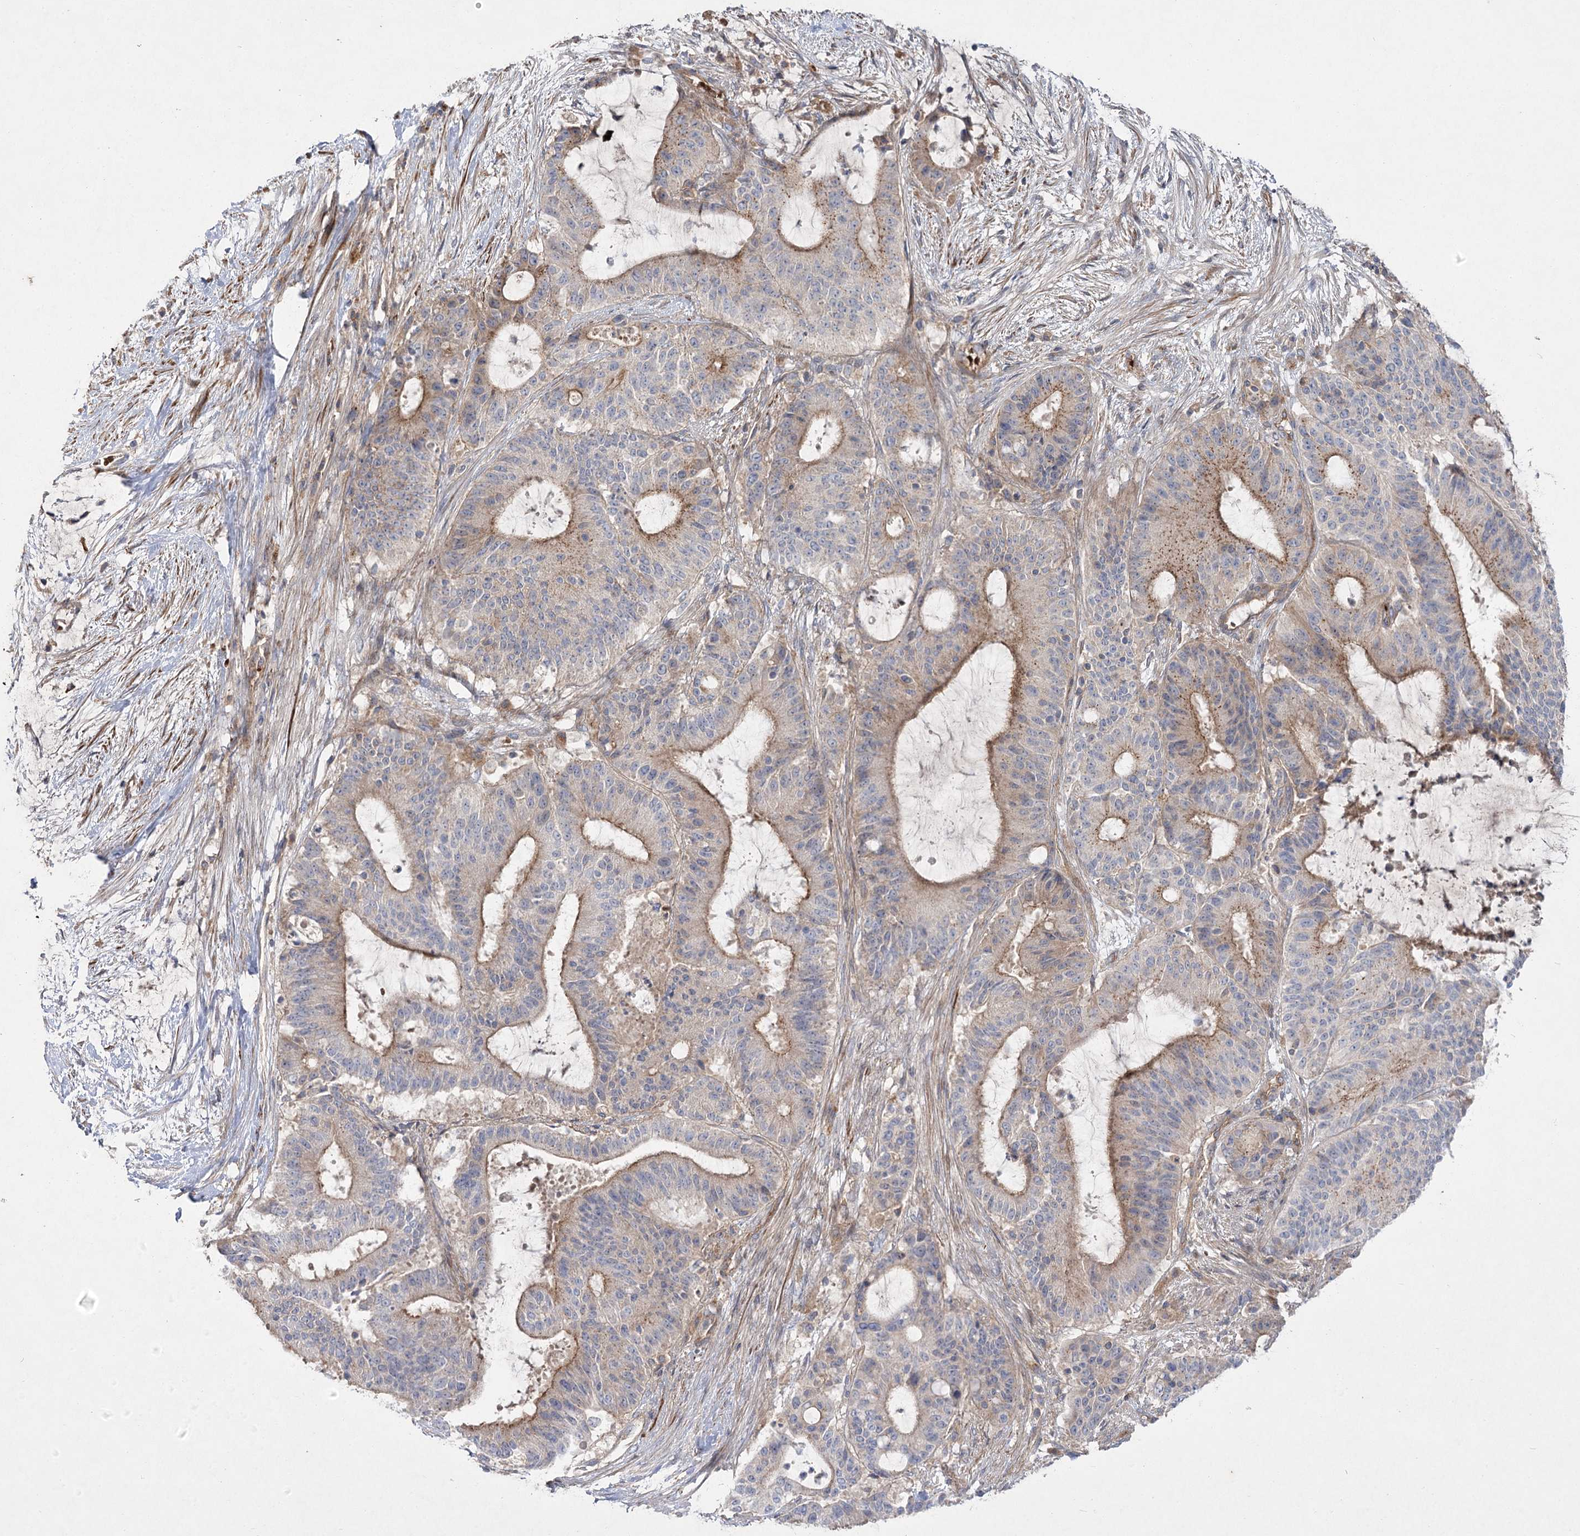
{"staining": {"intensity": "moderate", "quantity": "25%-75%", "location": "cytoplasmic/membranous"}, "tissue": "liver cancer", "cell_type": "Tumor cells", "image_type": "cancer", "snomed": [{"axis": "morphology", "description": "Normal tissue, NOS"}, {"axis": "morphology", "description": "Cholangiocarcinoma"}, {"axis": "topography", "description": "Liver"}, {"axis": "topography", "description": "Peripheral nerve tissue"}], "caption": "Brown immunohistochemical staining in liver cancer exhibits moderate cytoplasmic/membranous positivity in approximately 25%-75% of tumor cells.", "gene": "KIAA0825", "patient": {"sex": "female", "age": 73}}